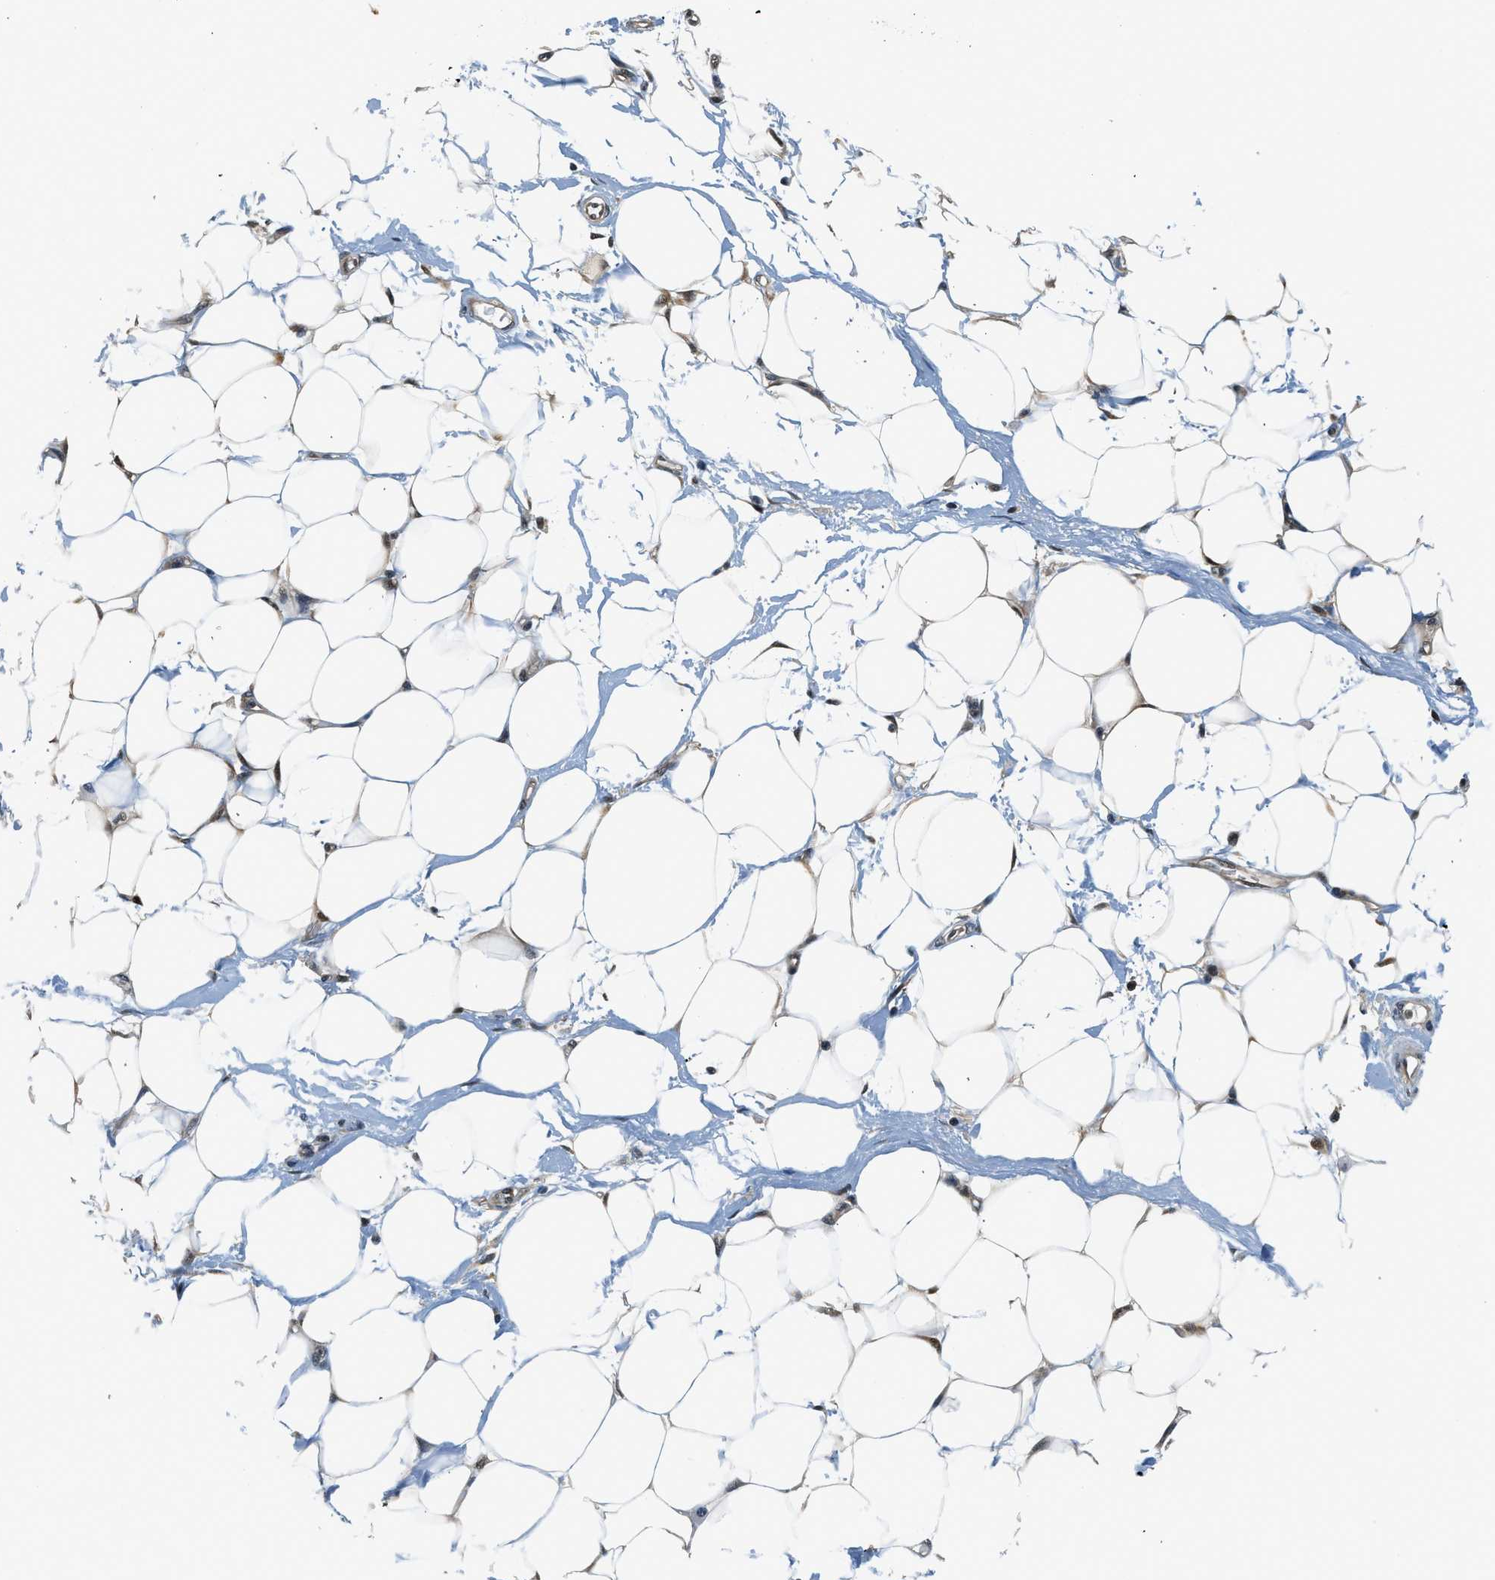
{"staining": {"intensity": "weak", "quantity": ">75%", "location": "cytoplasmic/membranous,nuclear"}, "tissue": "adipose tissue", "cell_type": "Adipocytes", "image_type": "normal", "snomed": [{"axis": "morphology", "description": "Normal tissue, NOS"}, {"axis": "morphology", "description": "Urothelial carcinoma, High grade"}, {"axis": "topography", "description": "Vascular tissue"}, {"axis": "topography", "description": "Urinary bladder"}], "caption": "Immunohistochemical staining of unremarkable adipose tissue demonstrates low levels of weak cytoplasmic/membranous,nuclear expression in approximately >75% of adipocytes.", "gene": "PSMD3", "patient": {"sex": "female", "age": 56}}